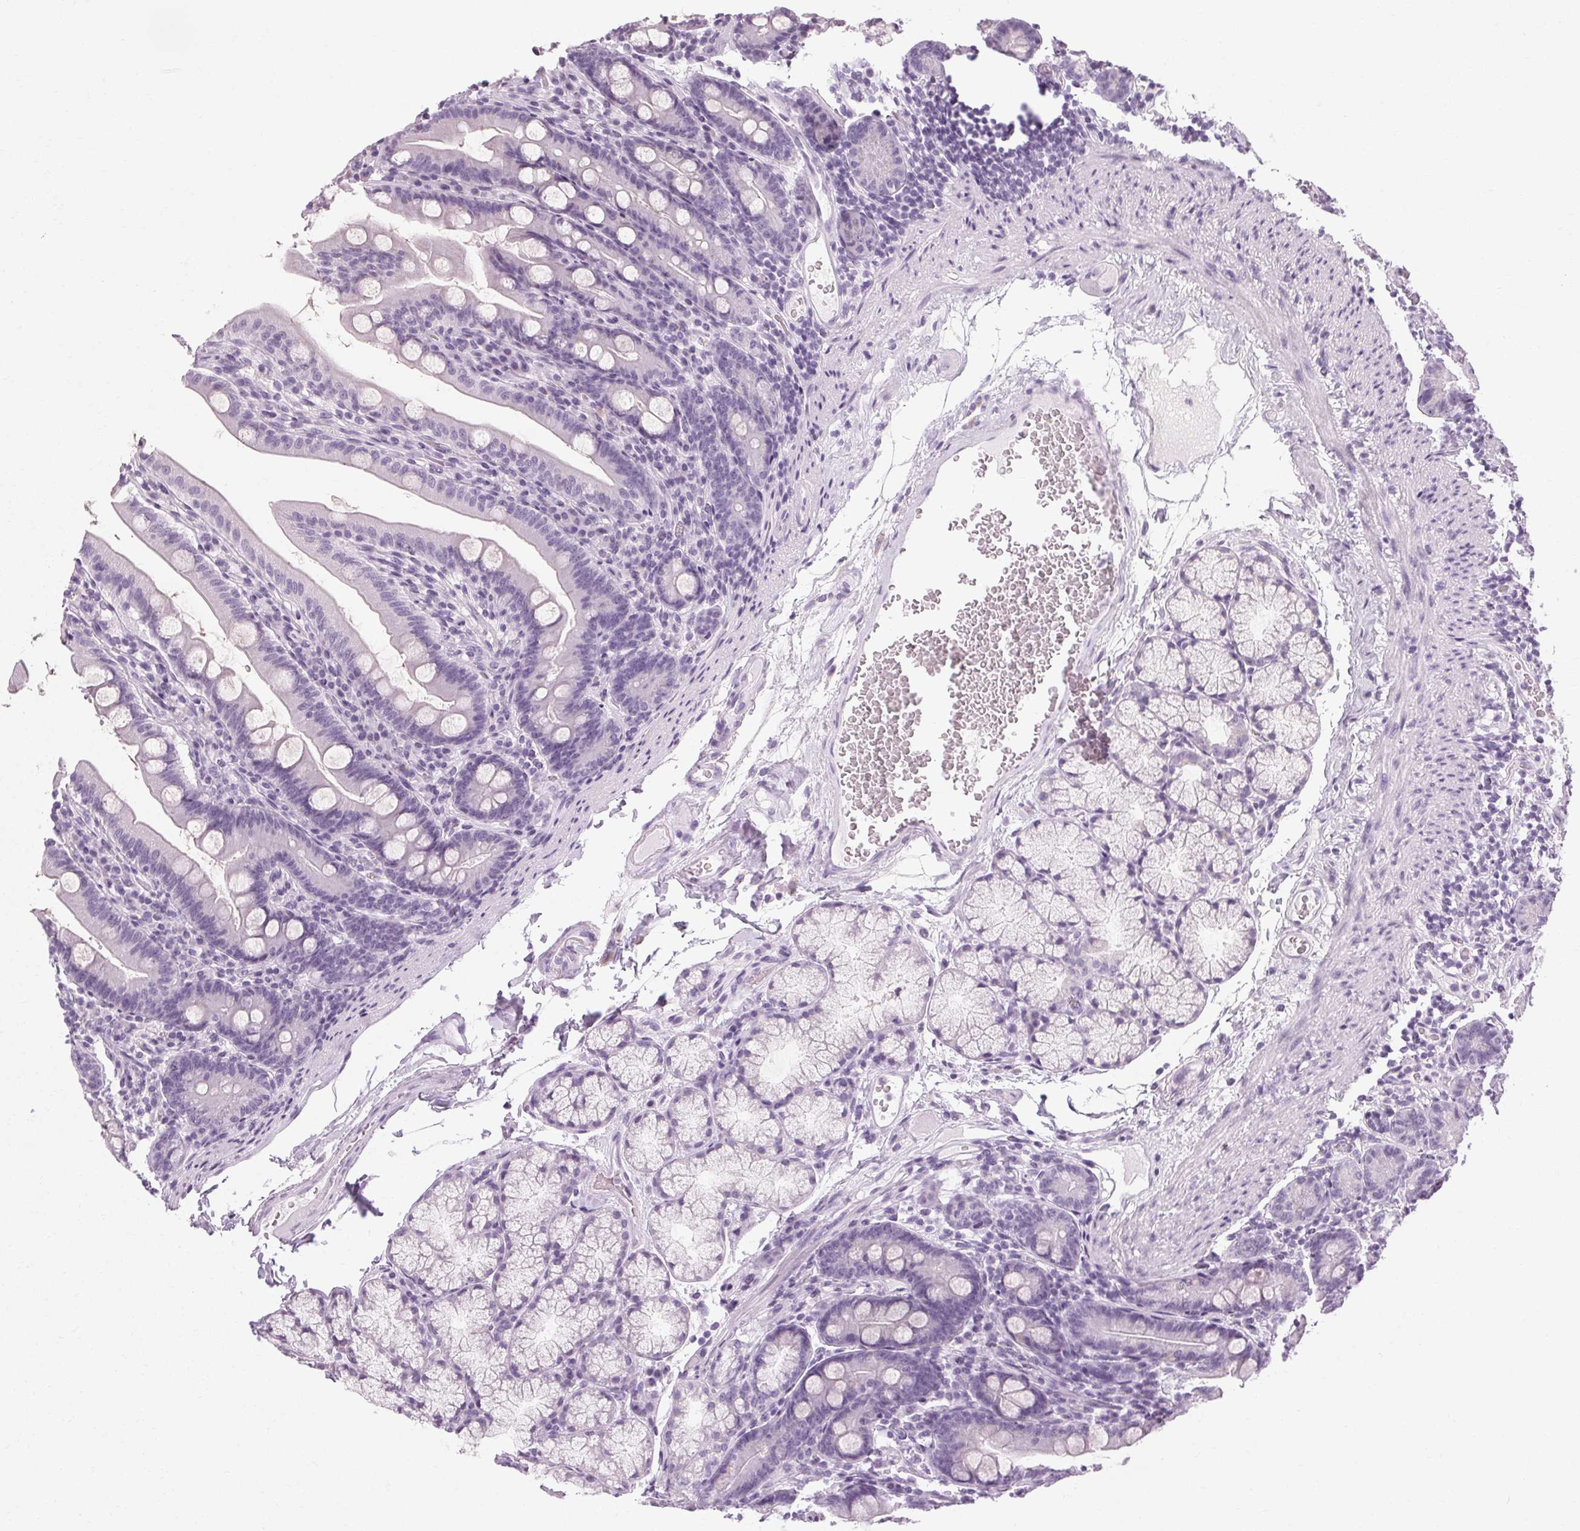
{"staining": {"intensity": "negative", "quantity": "none", "location": "none"}, "tissue": "duodenum", "cell_type": "Glandular cells", "image_type": "normal", "snomed": [{"axis": "morphology", "description": "Normal tissue, NOS"}, {"axis": "topography", "description": "Duodenum"}], "caption": "High magnification brightfield microscopy of benign duodenum stained with DAB (brown) and counterstained with hematoxylin (blue): glandular cells show no significant staining.", "gene": "POMC", "patient": {"sex": "female", "age": 67}}